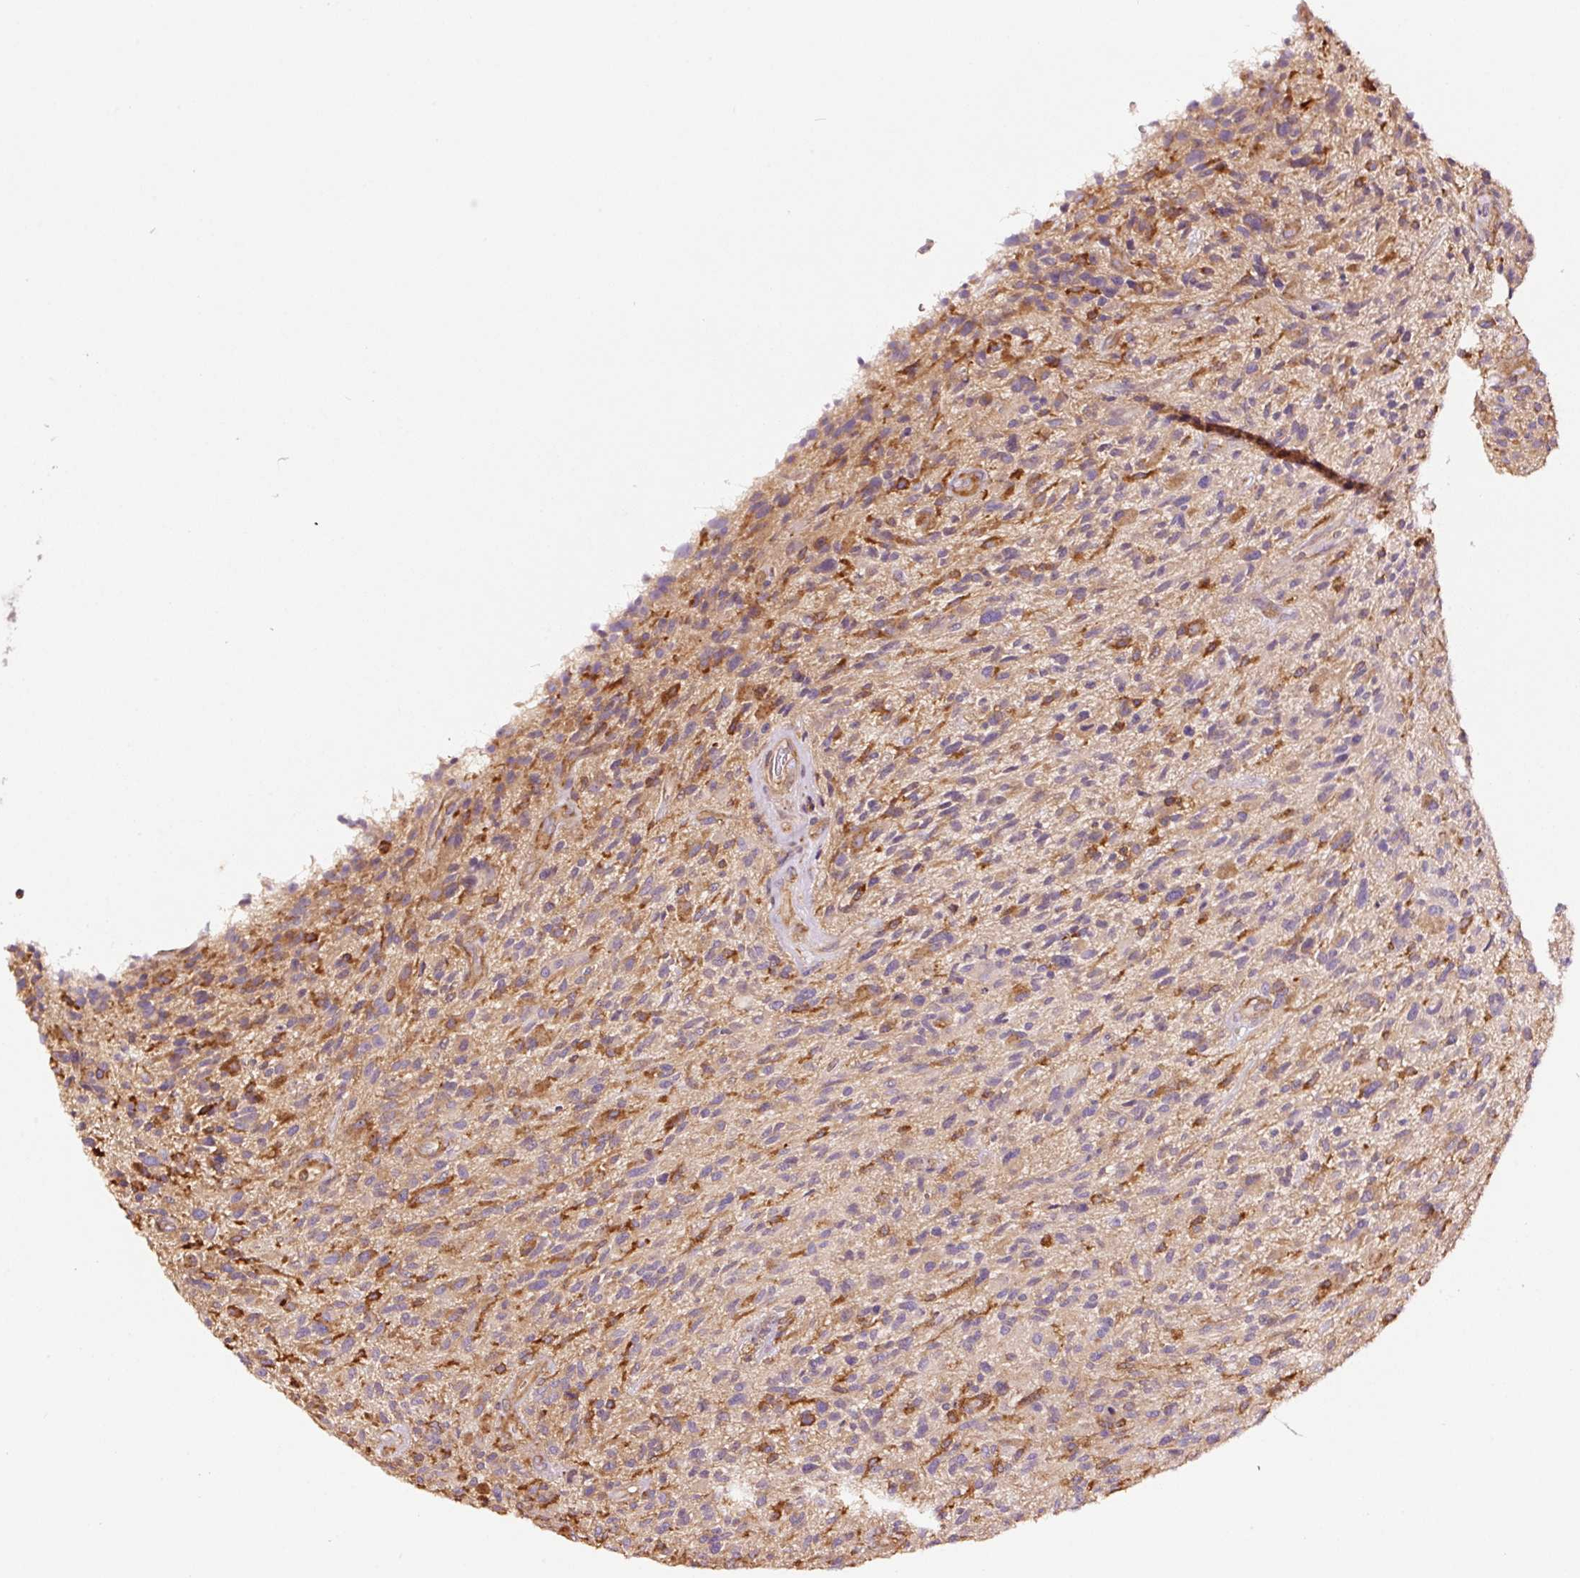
{"staining": {"intensity": "moderate", "quantity": "<25%", "location": "cytoplasmic/membranous"}, "tissue": "glioma", "cell_type": "Tumor cells", "image_type": "cancer", "snomed": [{"axis": "morphology", "description": "Glioma, malignant, High grade"}, {"axis": "topography", "description": "Brain"}], "caption": "Immunohistochemical staining of human malignant glioma (high-grade) demonstrates low levels of moderate cytoplasmic/membranous protein expression in about <25% of tumor cells. (brown staining indicates protein expression, while blue staining denotes nuclei).", "gene": "METAP1", "patient": {"sex": "male", "age": 47}}